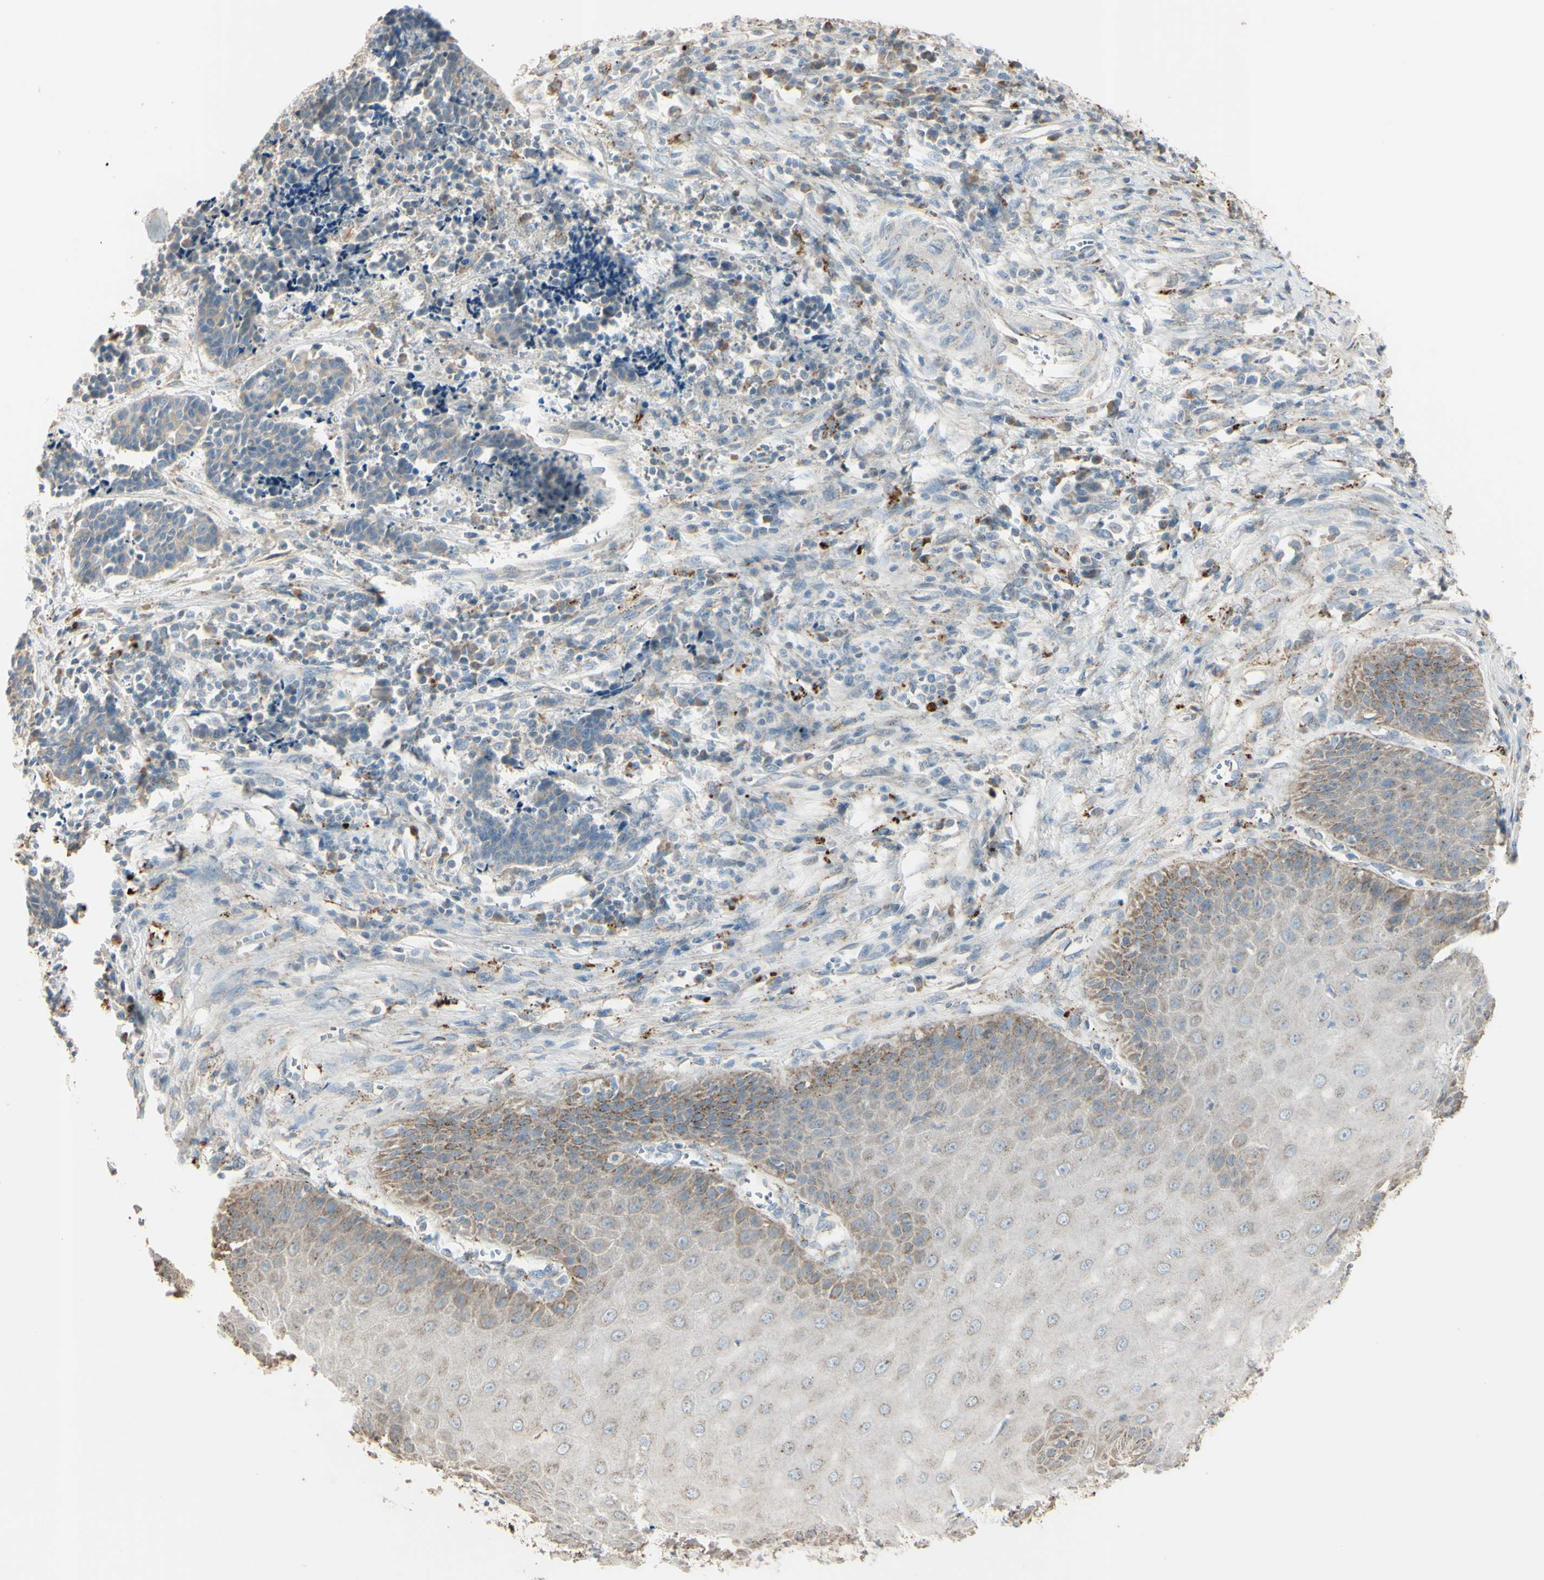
{"staining": {"intensity": "weak", "quantity": ">75%", "location": "cytoplasmic/membranous"}, "tissue": "cervical cancer", "cell_type": "Tumor cells", "image_type": "cancer", "snomed": [{"axis": "morphology", "description": "Squamous cell carcinoma, NOS"}, {"axis": "topography", "description": "Cervix"}], "caption": "Weak cytoplasmic/membranous protein positivity is present in about >75% of tumor cells in cervical cancer.", "gene": "ANGPTL1", "patient": {"sex": "female", "age": 35}}